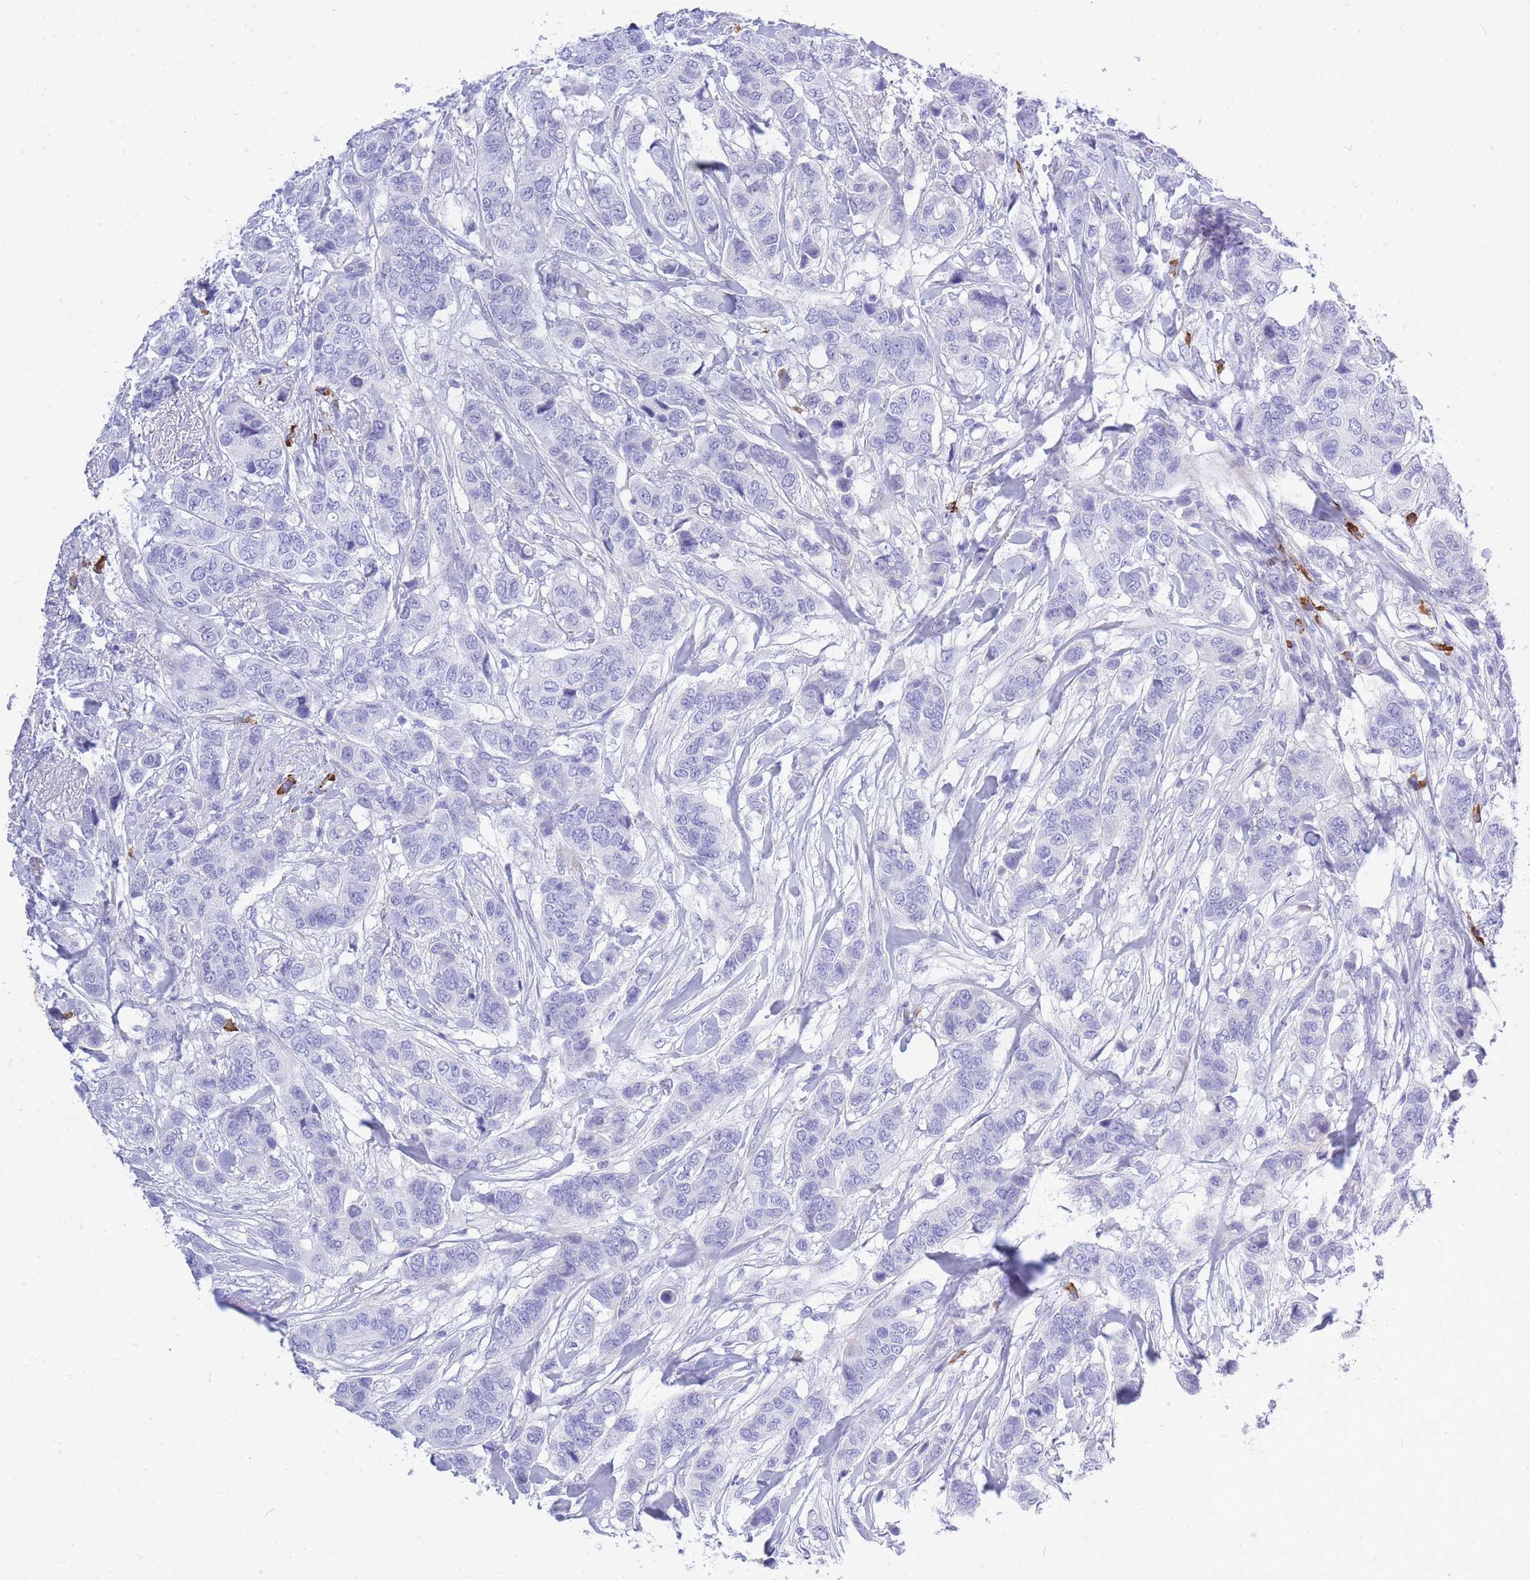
{"staining": {"intensity": "negative", "quantity": "none", "location": "none"}, "tissue": "breast cancer", "cell_type": "Tumor cells", "image_type": "cancer", "snomed": [{"axis": "morphology", "description": "Lobular carcinoma"}, {"axis": "topography", "description": "Breast"}], "caption": "Lobular carcinoma (breast) was stained to show a protein in brown. There is no significant expression in tumor cells. The staining was performed using DAB to visualize the protein expression in brown, while the nuclei were stained in blue with hematoxylin (Magnification: 20x).", "gene": "ZFP62", "patient": {"sex": "female", "age": 51}}